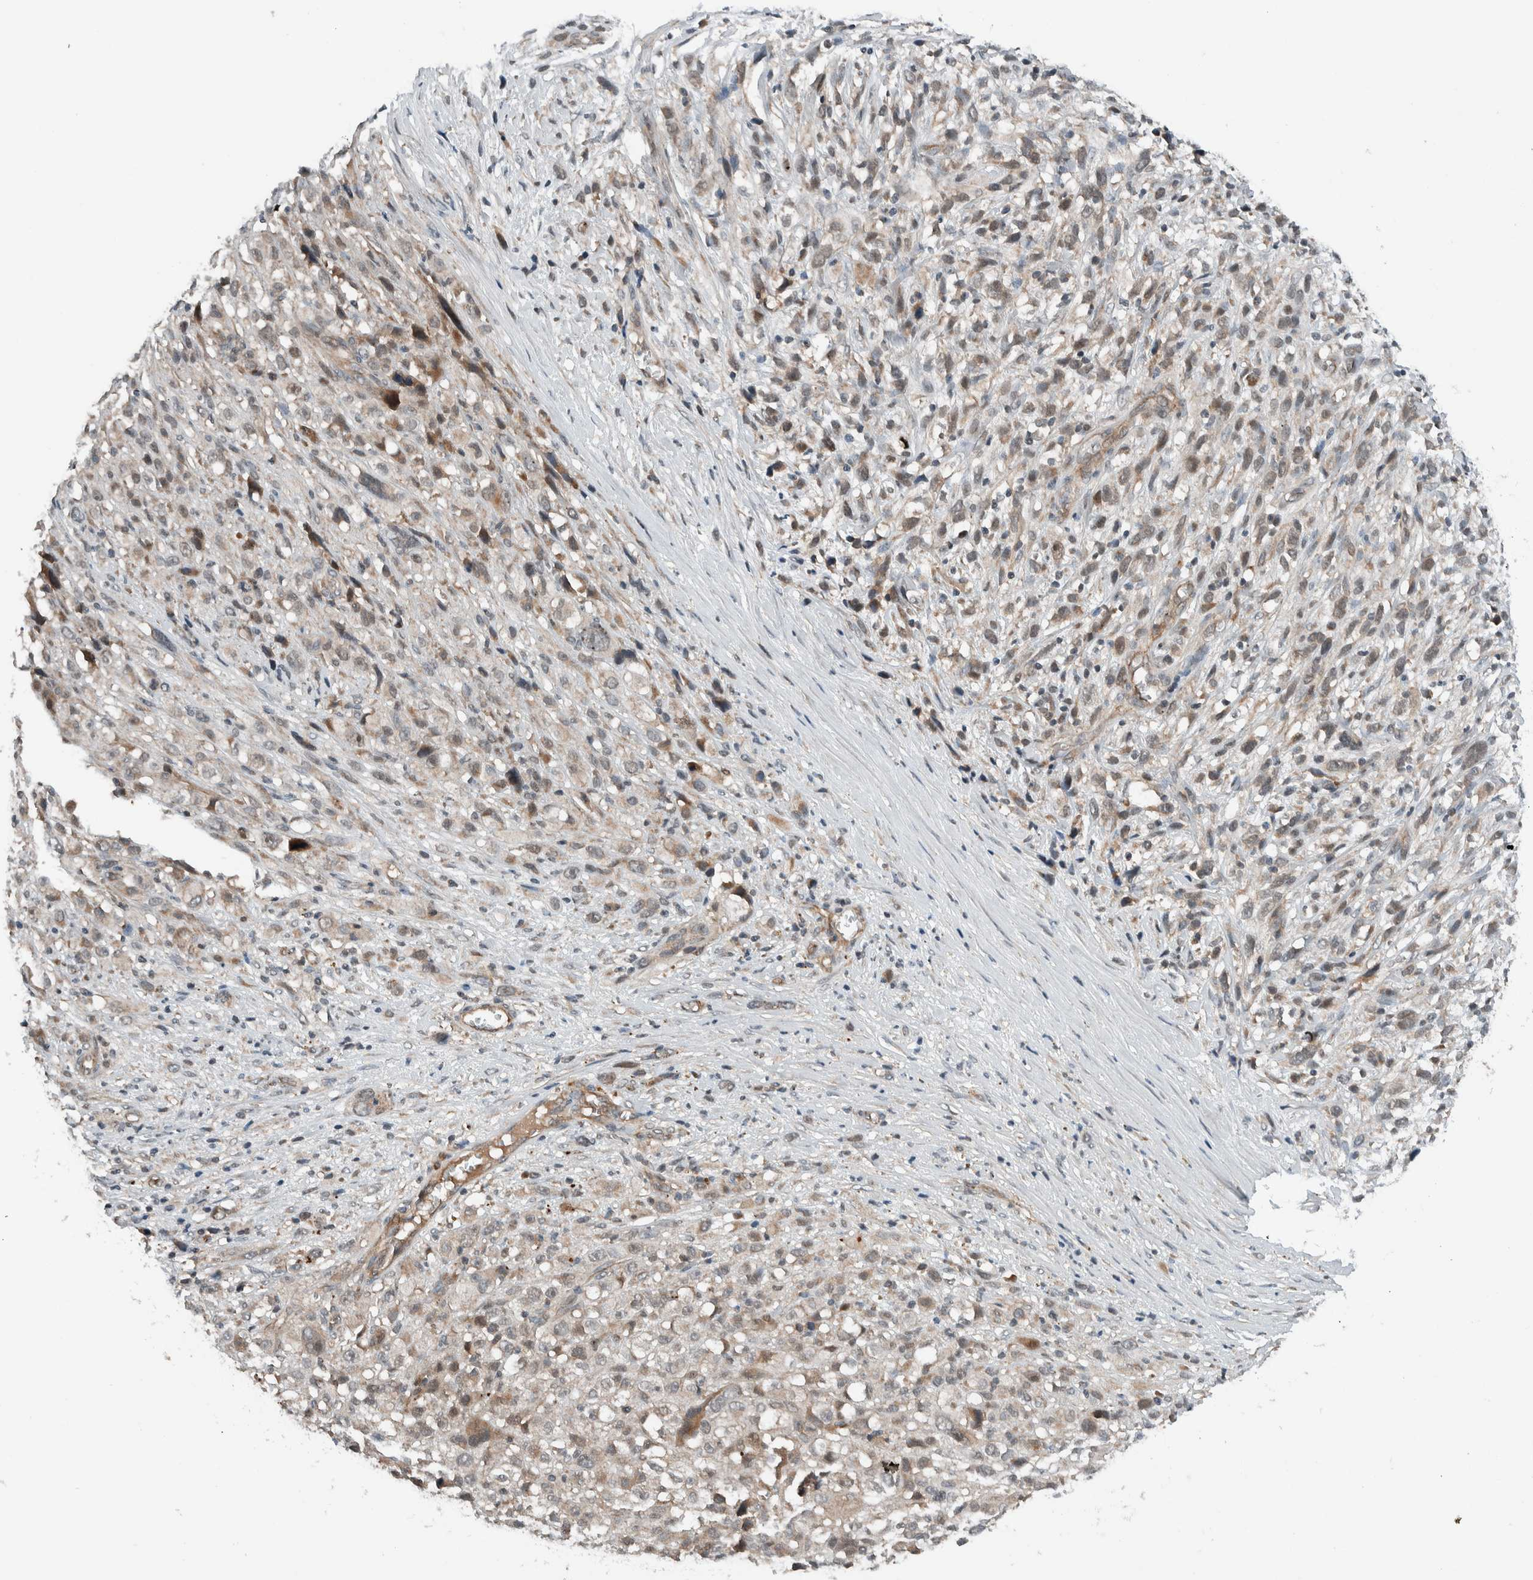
{"staining": {"intensity": "weak", "quantity": "<25%", "location": "cytoplasmic/membranous"}, "tissue": "melanoma", "cell_type": "Tumor cells", "image_type": "cancer", "snomed": [{"axis": "morphology", "description": "Malignant melanoma, NOS"}, {"axis": "topography", "description": "Skin"}], "caption": "This micrograph is of melanoma stained with IHC to label a protein in brown with the nuclei are counter-stained blue. There is no expression in tumor cells.", "gene": "ARMC7", "patient": {"sex": "female", "age": 55}}